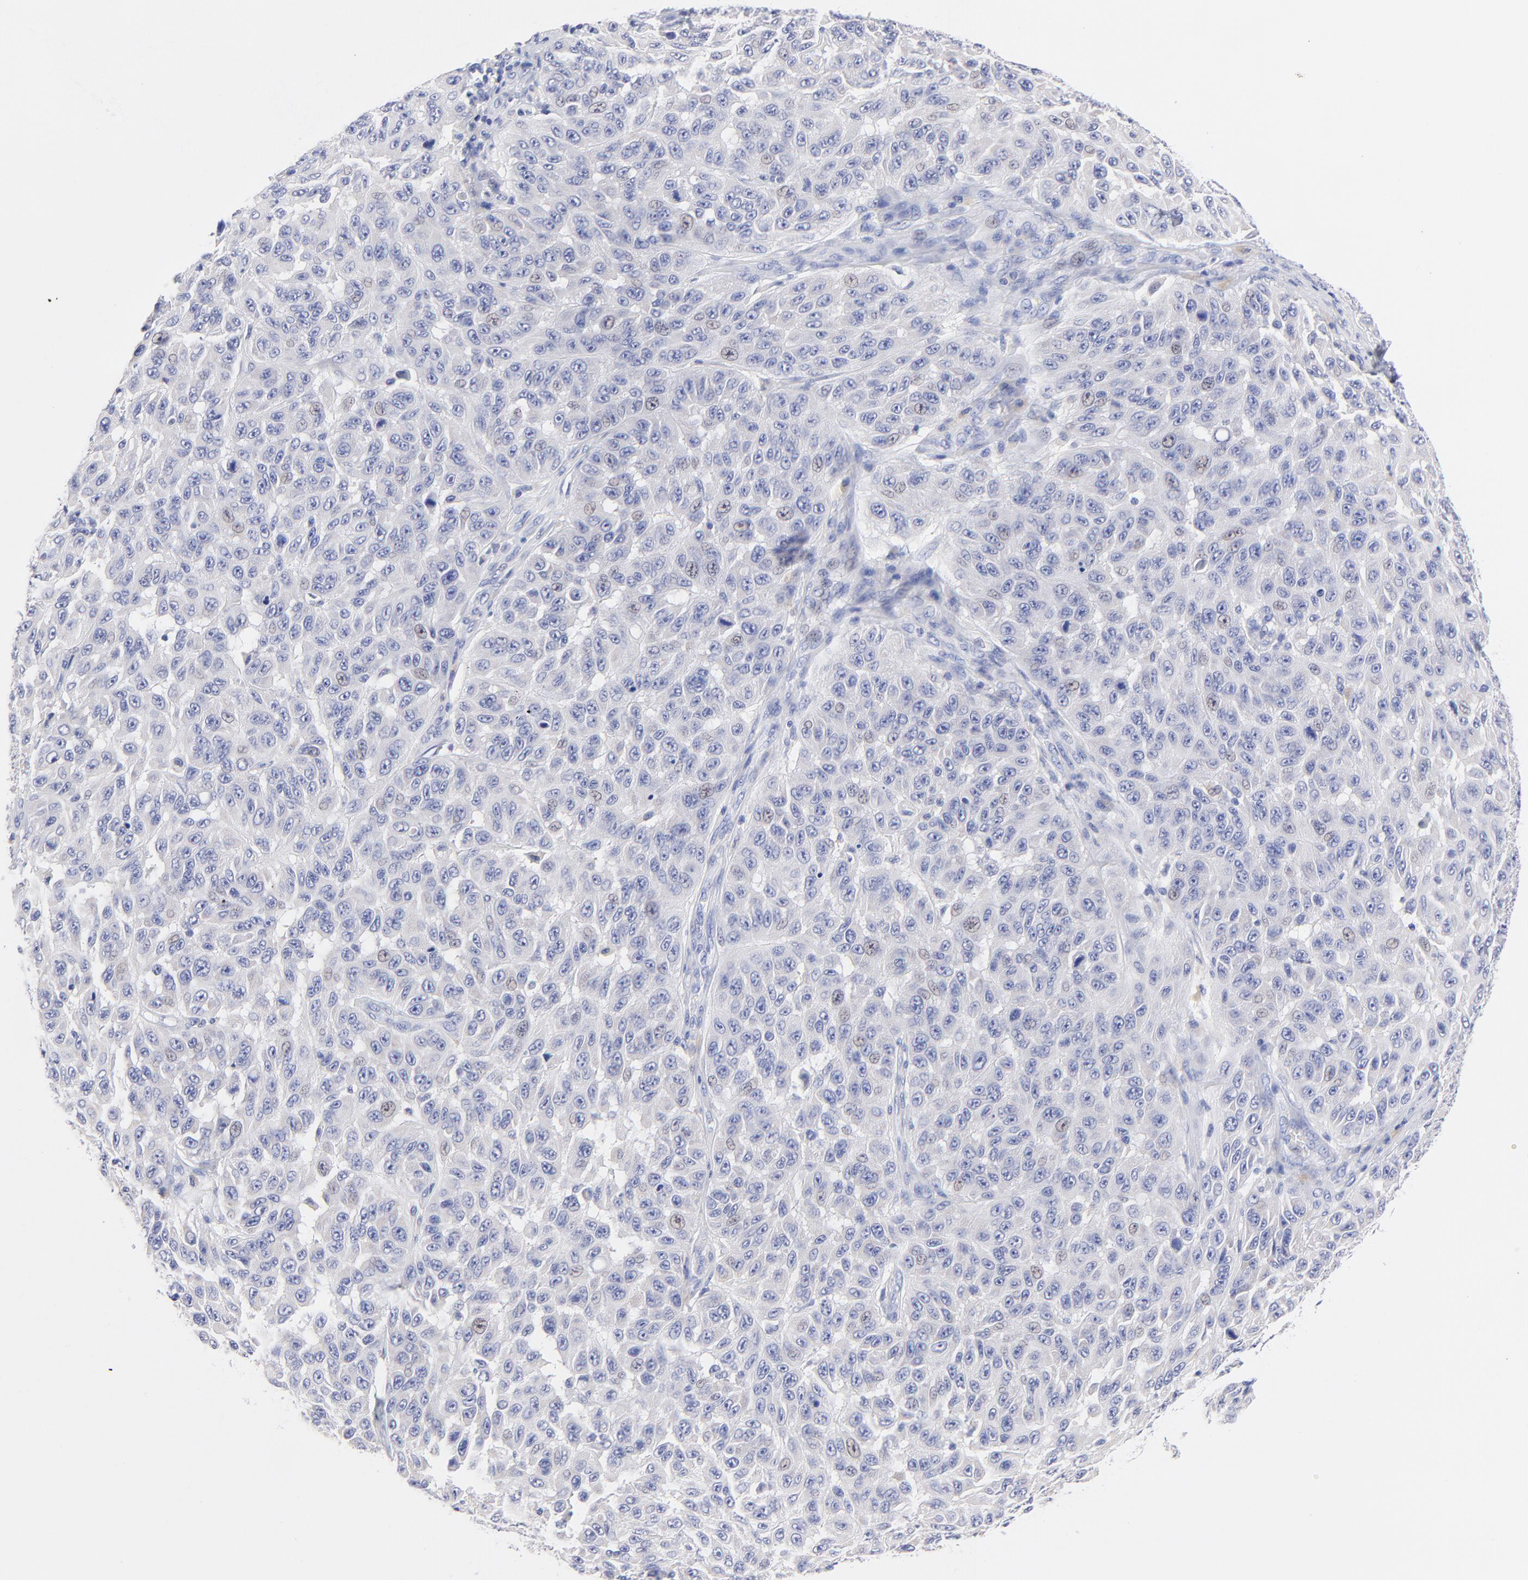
{"staining": {"intensity": "weak", "quantity": "<25%", "location": "nuclear"}, "tissue": "melanoma", "cell_type": "Tumor cells", "image_type": "cancer", "snomed": [{"axis": "morphology", "description": "Malignant melanoma, NOS"}, {"axis": "topography", "description": "Skin"}], "caption": "DAB (3,3'-diaminobenzidine) immunohistochemical staining of melanoma displays no significant staining in tumor cells.", "gene": "EBP", "patient": {"sex": "male", "age": 30}}